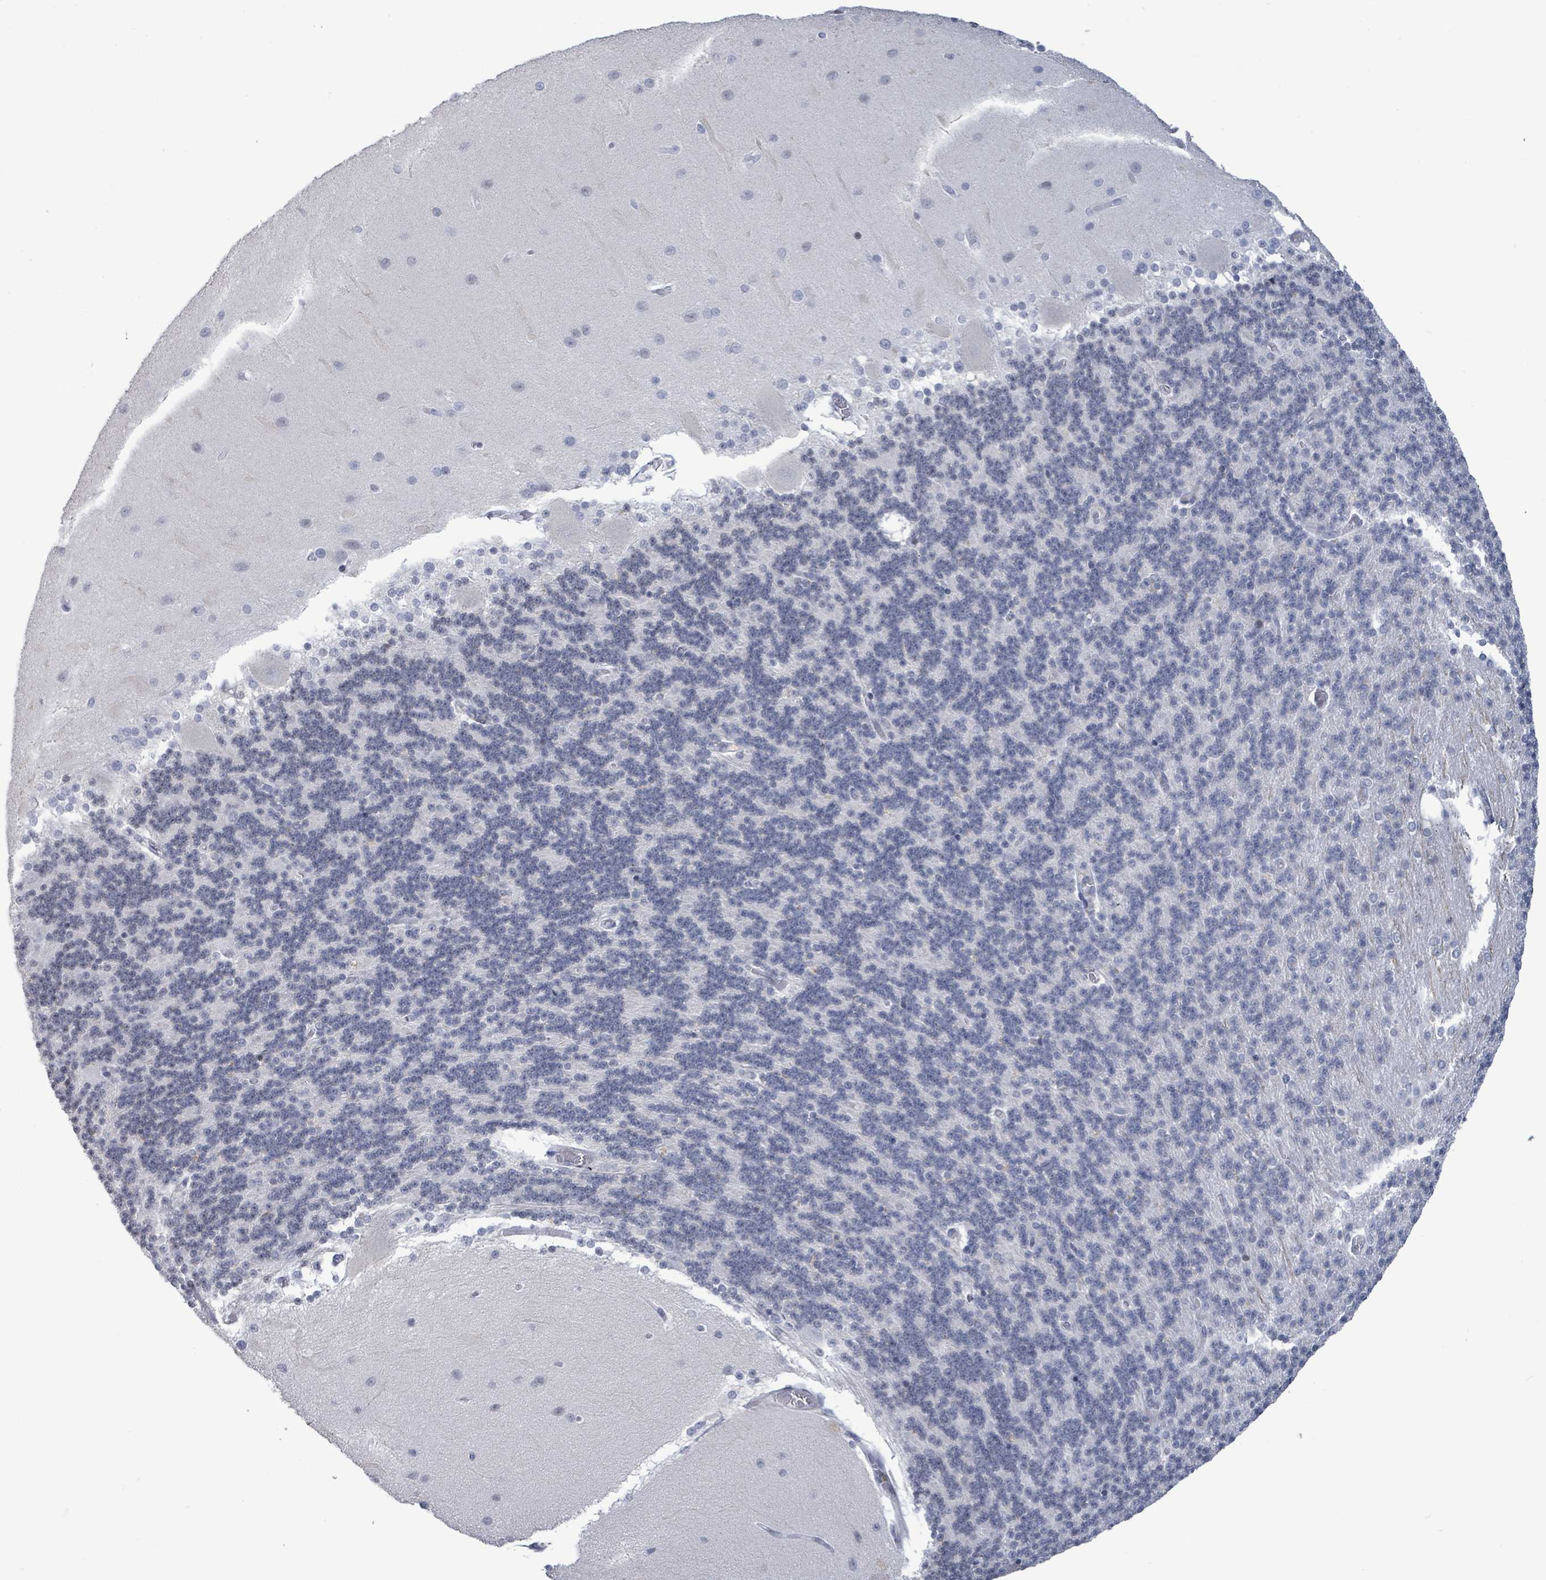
{"staining": {"intensity": "negative", "quantity": "none", "location": "none"}, "tissue": "cerebellum", "cell_type": "Cells in granular layer", "image_type": "normal", "snomed": [{"axis": "morphology", "description": "Normal tissue, NOS"}, {"axis": "topography", "description": "Cerebellum"}], "caption": "IHC of unremarkable human cerebellum exhibits no staining in cells in granular layer.", "gene": "NTN3", "patient": {"sex": "female", "age": 54}}